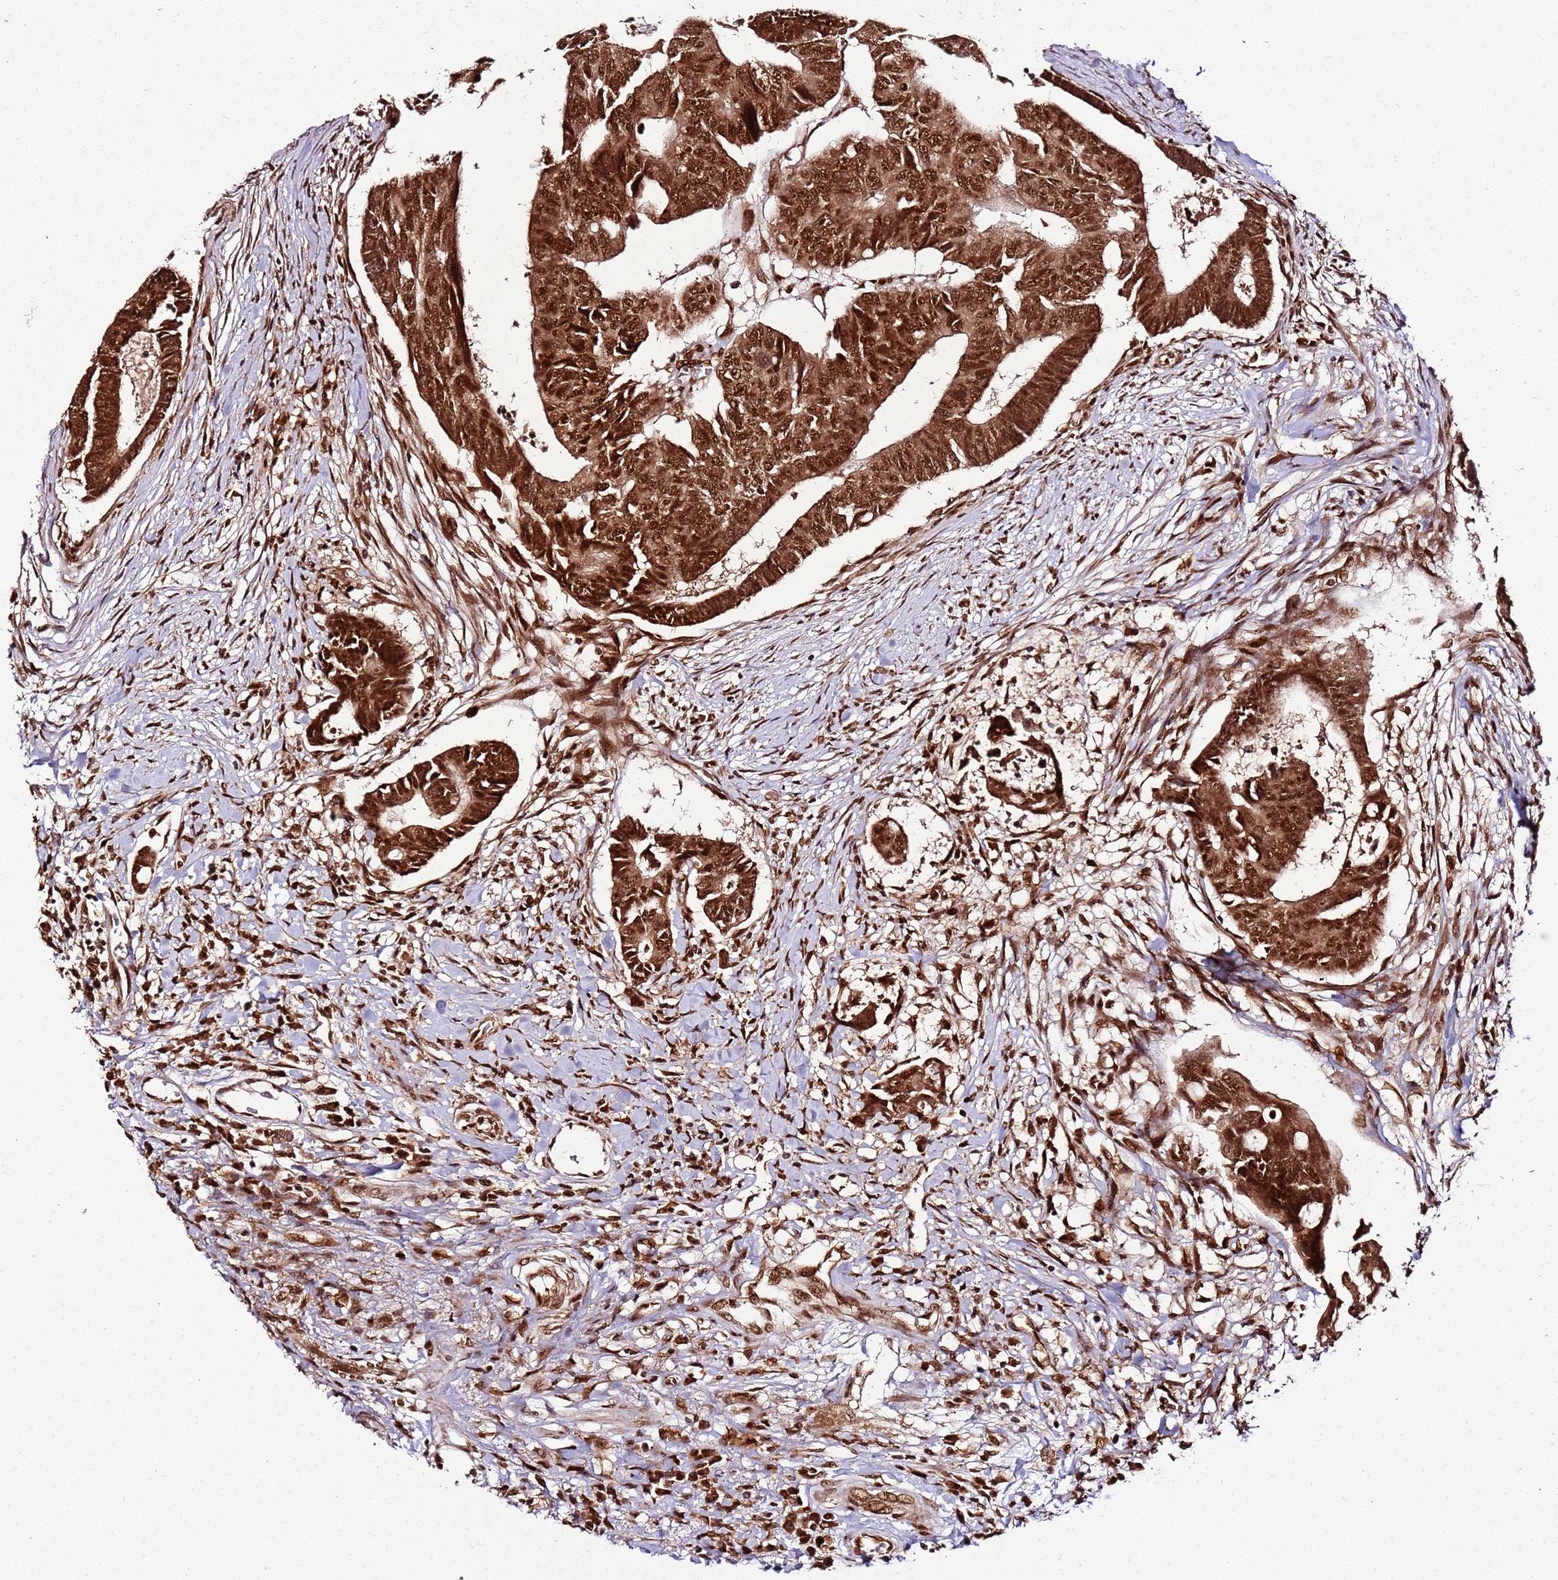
{"staining": {"intensity": "strong", "quantity": ">75%", "location": "cytoplasmic/membranous,nuclear"}, "tissue": "colorectal cancer", "cell_type": "Tumor cells", "image_type": "cancer", "snomed": [{"axis": "morphology", "description": "Adenocarcinoma, NOS"}, {"axis": "topography", "description": "Rectum"}], "caption": "IHC of colorectal cancer displays high levels of strong cytoplasmic/membranous and nuclear staining in approximately >75% of tumor cells.", "gene": "XRN2", "patient": {"sex": "female", "age": 65}}